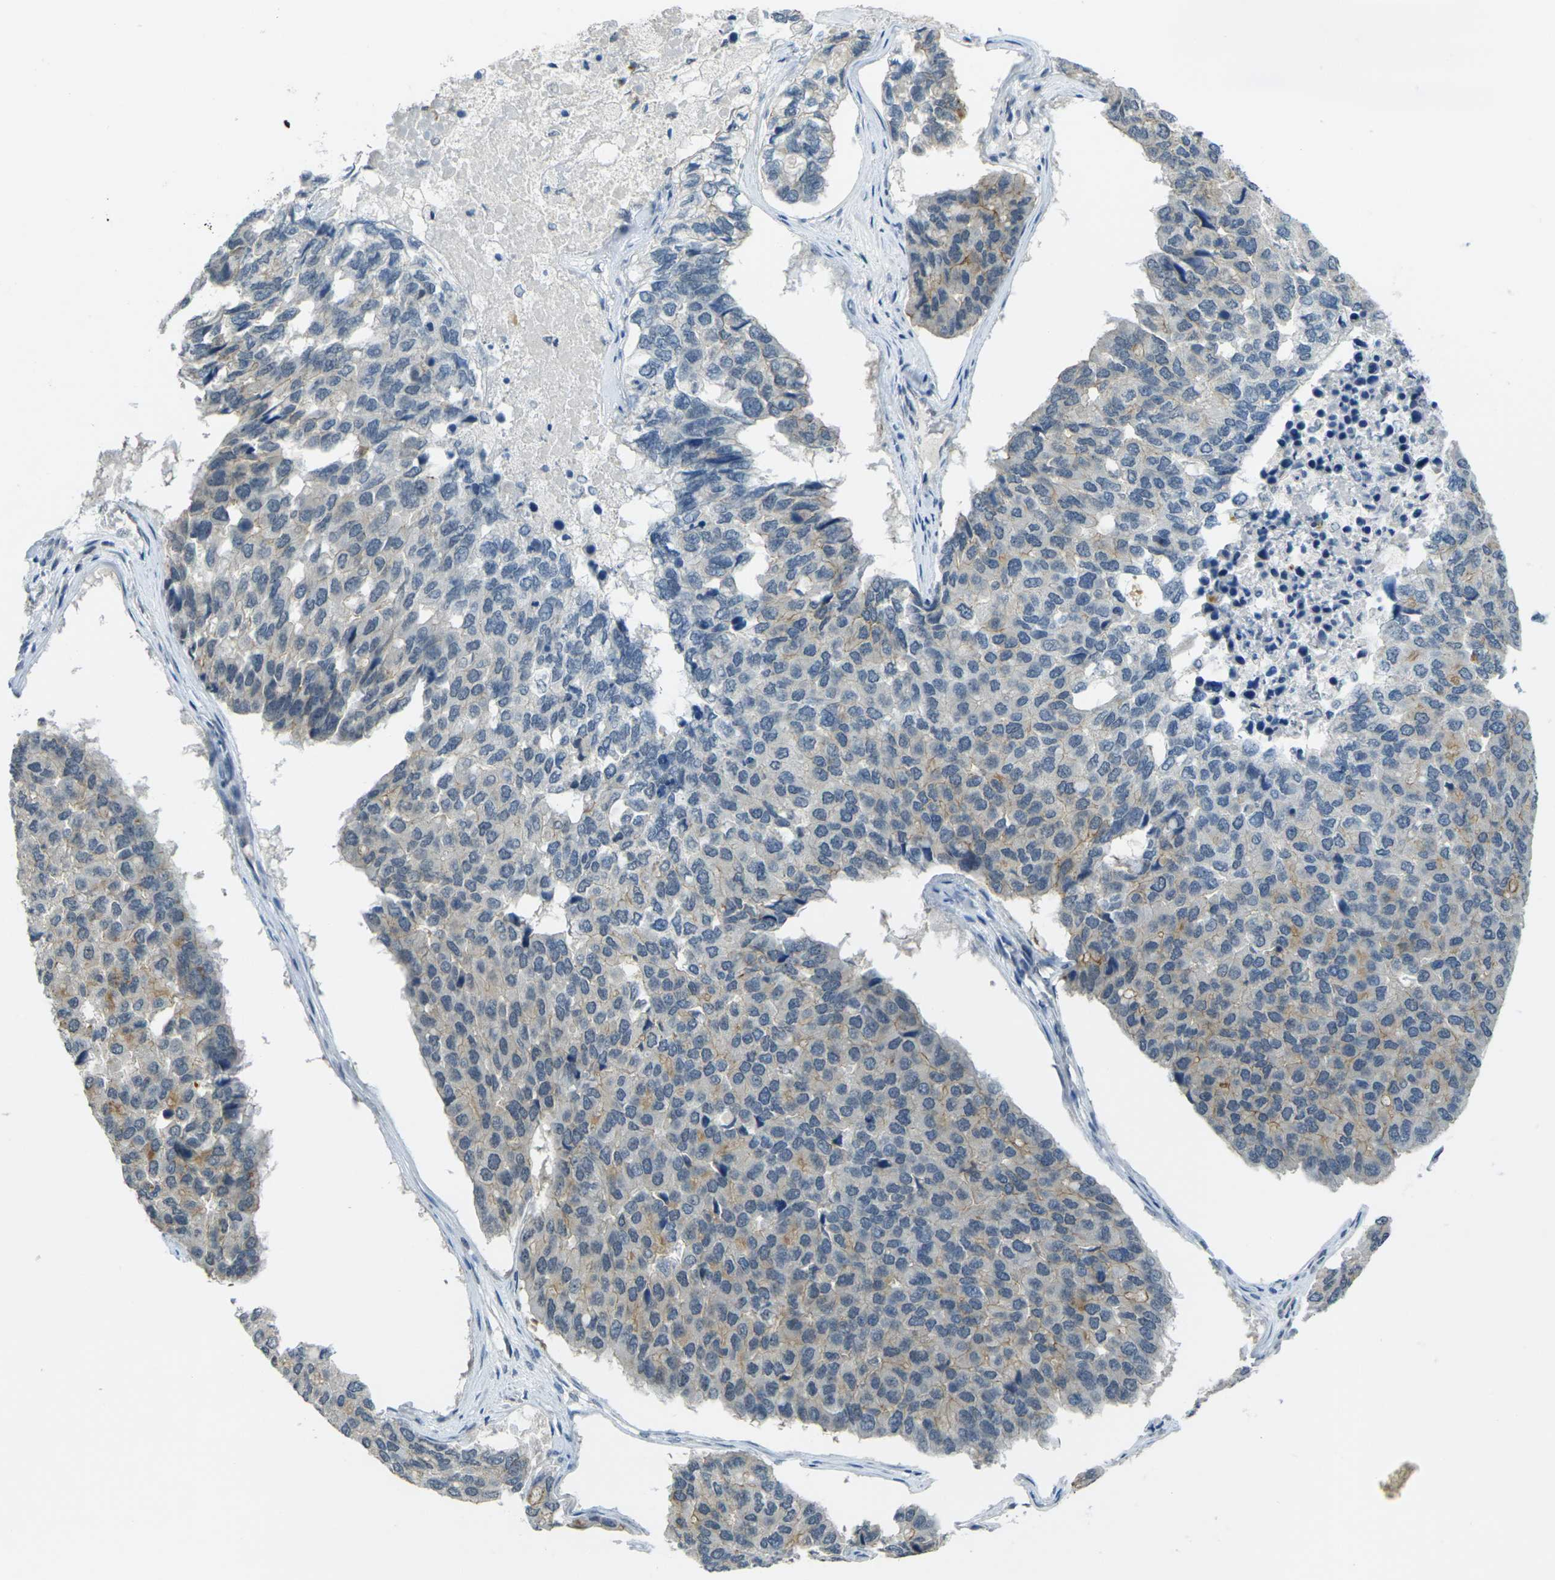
{"staining": {"intensity": "moderate", "quantity": "<25%", "location": "cytoplasmic/membranous"}, "tissue": "pancreatic cancer", "cell_type": "Tumor cells", "image_type": "cancer", "snomed": [{"axis": "morphology", "description": "Adenocarcinoma, NOS"}, {"axis": "topography", "description": "Pancreas"}], "caption": "IHC (DAB) staining of human pancreatic cancer (adenocarcinoma) demonstrates moderate cytoplasmic/membranous protein positivity in about <25% of tumor cells.", "gene": "SPTBN2", "patient": {"sex": "male", "age": 50}}